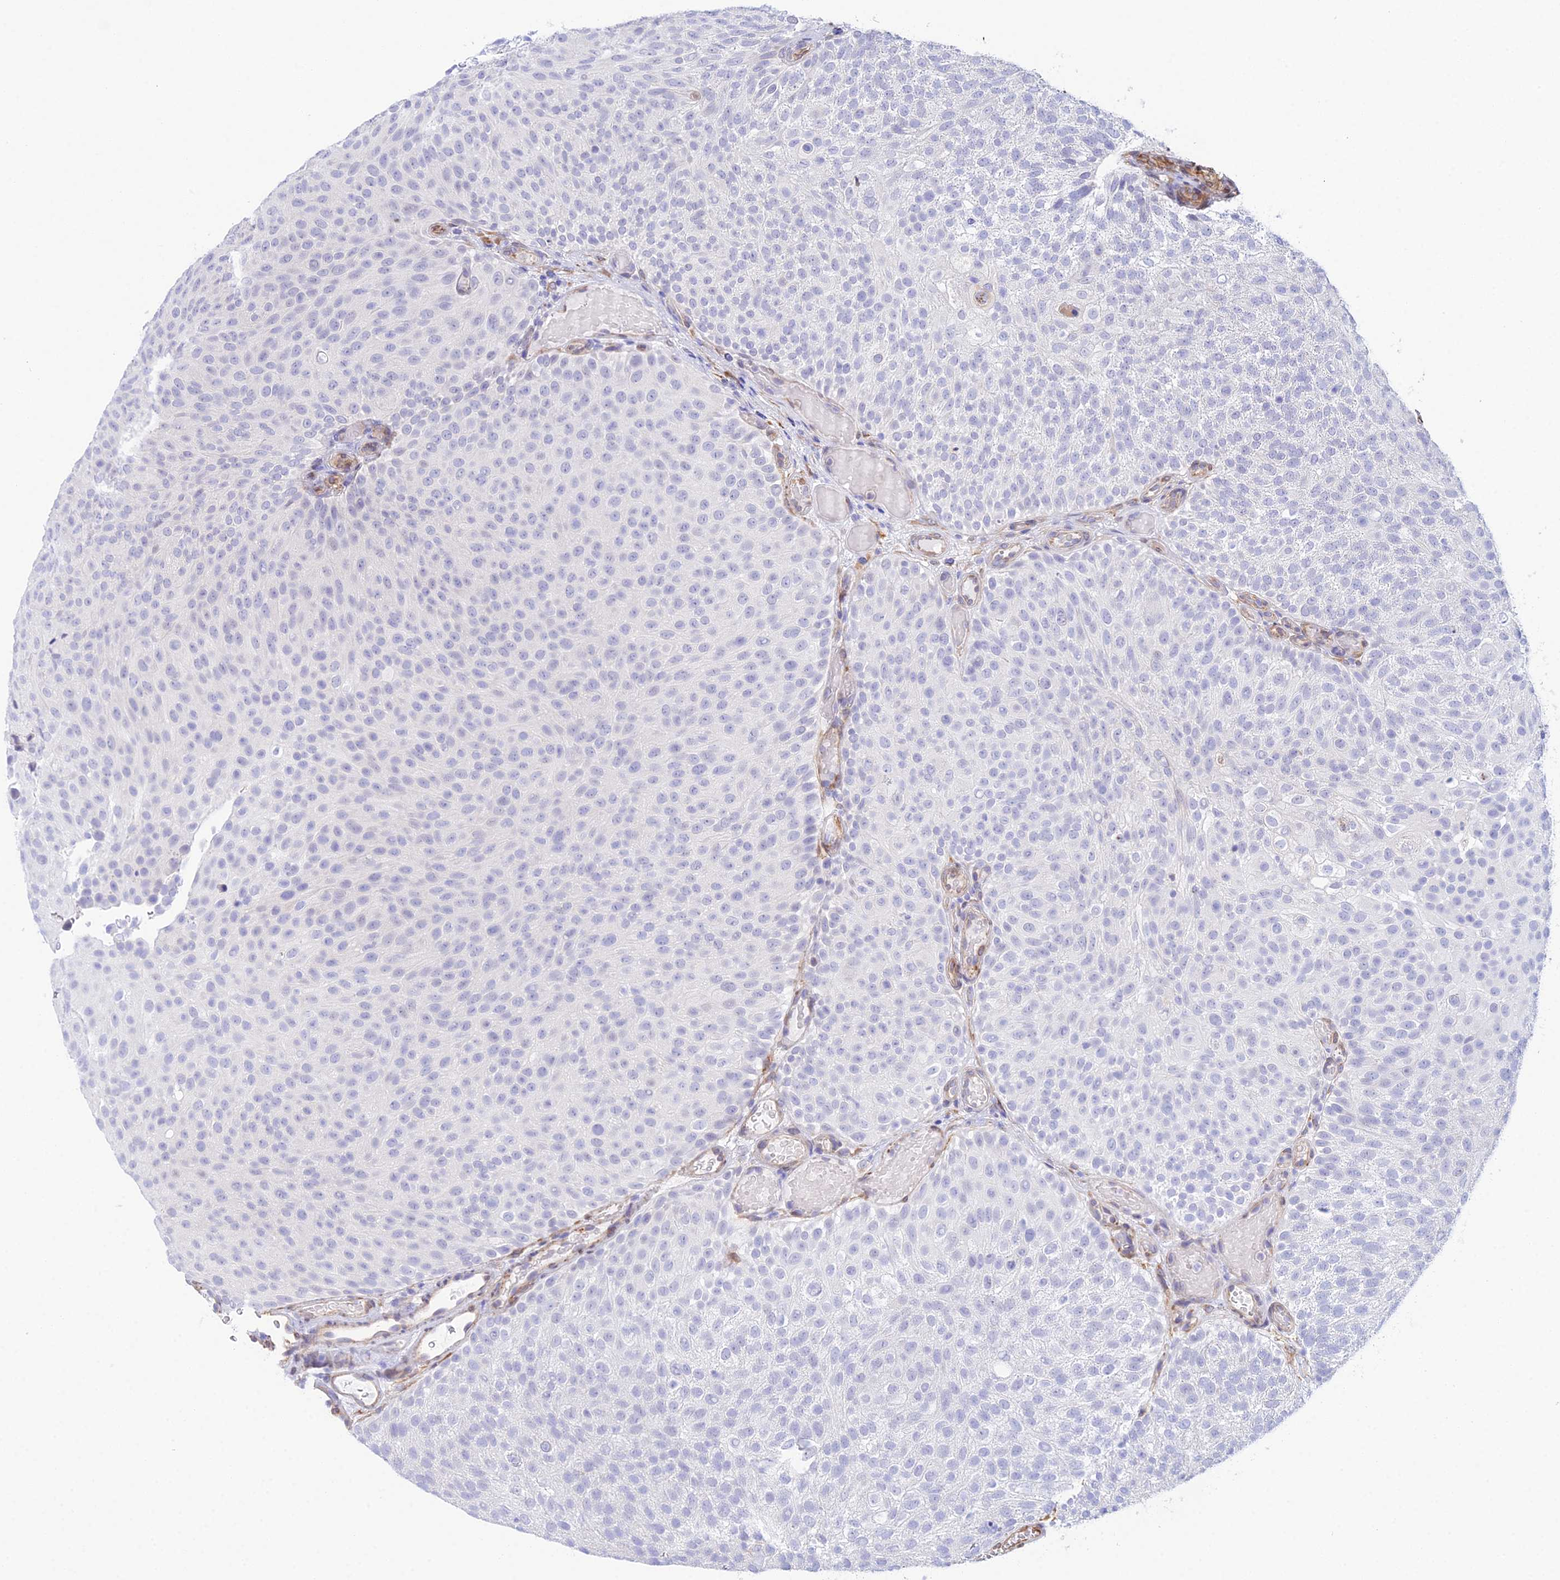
{"staining": {"intensity": "negative", "quantity": "none", "location": "none"}, "tissue": "urothelial cancer", "cell_type": "Tumor cells", "image_type": "cancer", "snomed": [{"axis": "morphology", "description": "Urothelial carcinoma, Low grade"}, {"axis": "topography", "description": "Urinary bladder"}], "caption": "IHC of urothelial cancer shows no expression in tumor cells.", "gene": "MXRA7", "patient": {"sex": "male", "age": 78}}